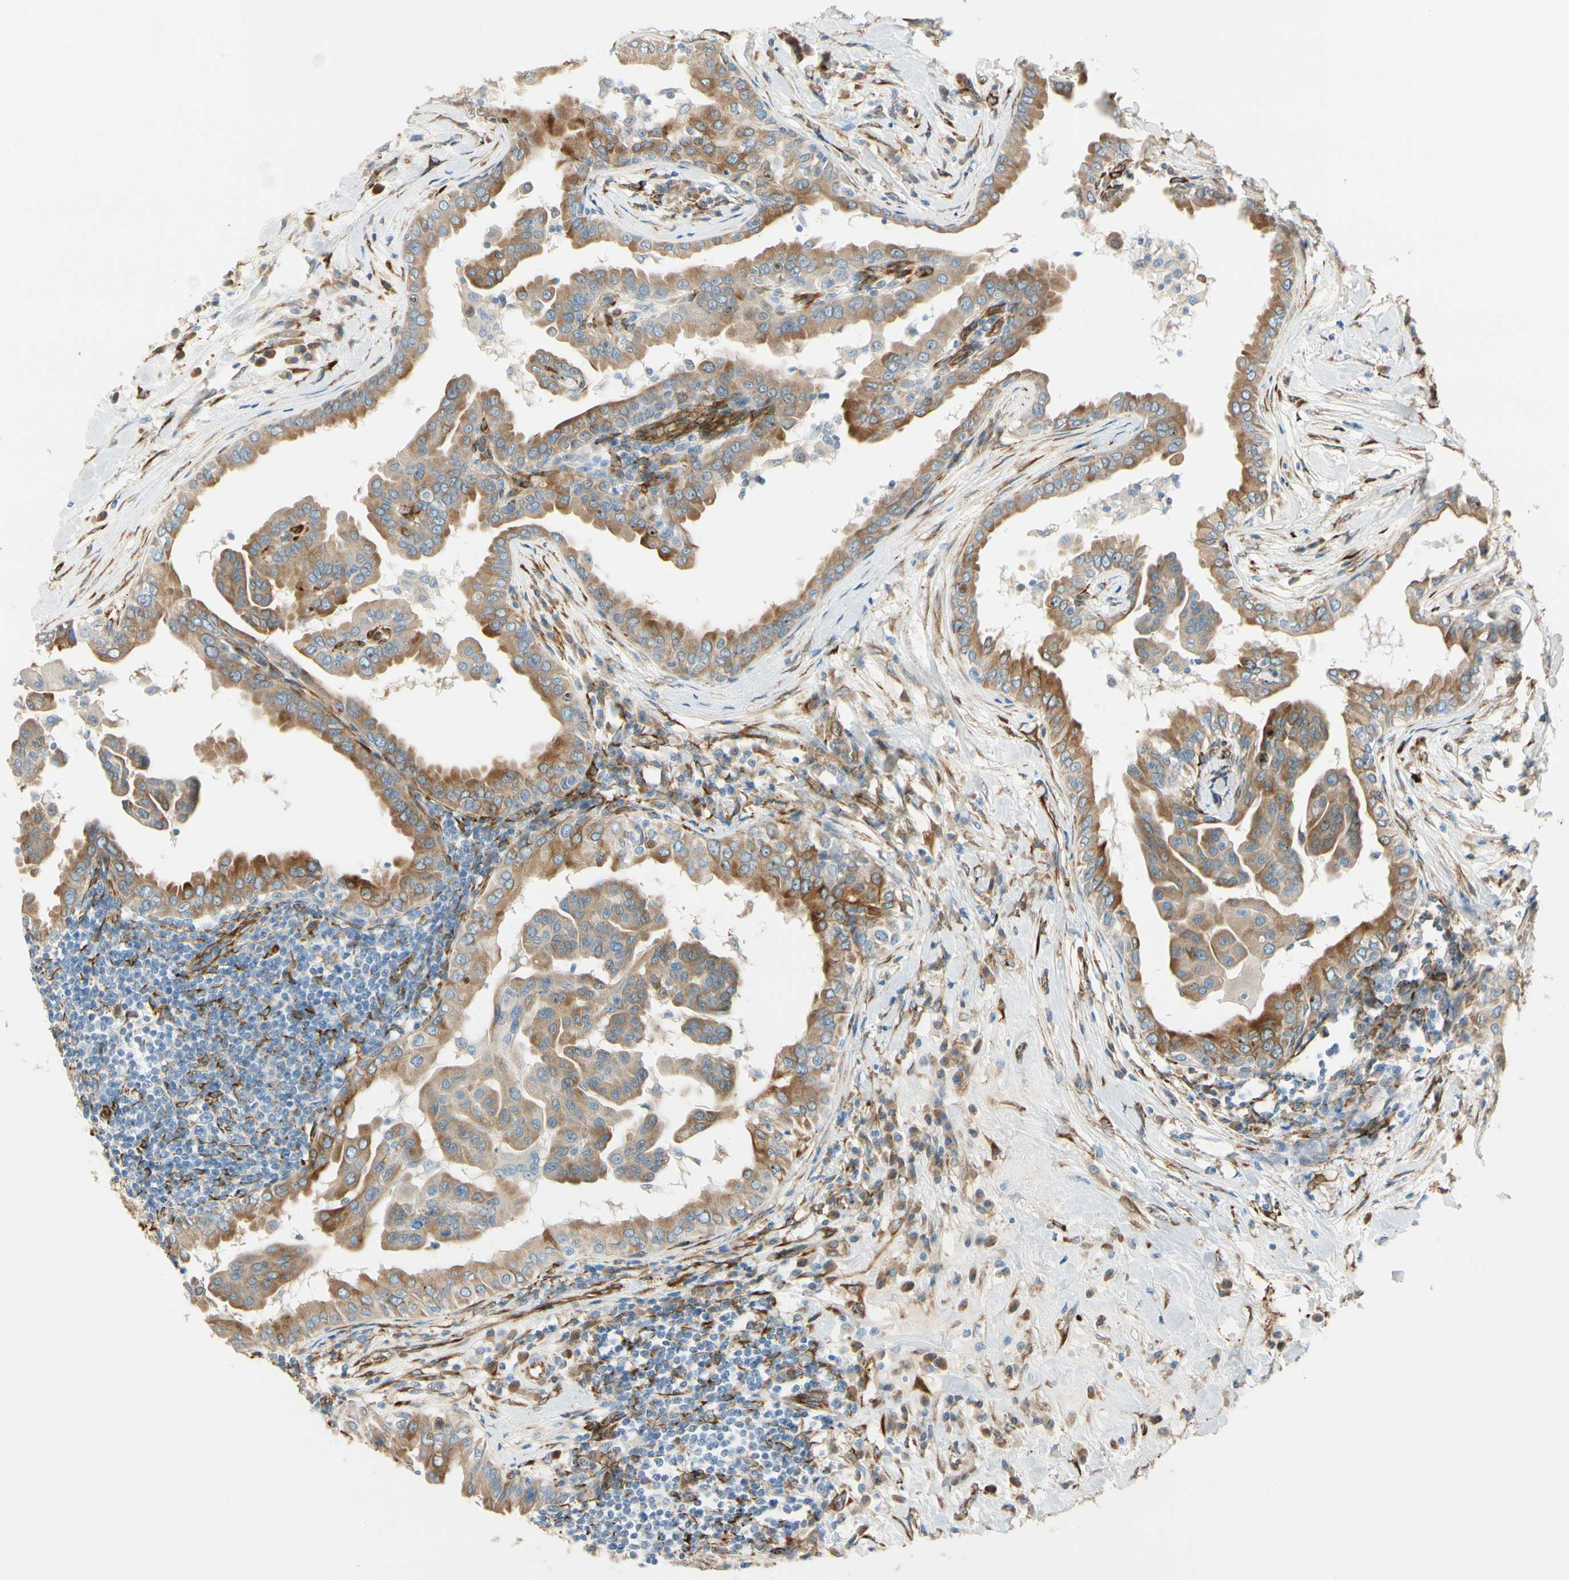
{"staining": {"intensity": "moderate", "quantity": ">75%", "location": "cytoplasmic/membranous"}, "tissue": "thyroid cancer", "cell_type": "Tumor cells", "image_type": "cancer", "snomed": [{"axis": "morphology", "description": "Papillary adenocarcinoma, NOS"}, {"axis": "topography", "description": "Thyroid gland"}], "caption": "This micrograph reveals thyroid papillary adenocarcinoma stained with immunohistochemistry (IHC) to label a protein in brown. The cytoplasmic/membranous of tumor cells show moderate positivity for the protein. Nuclei are counter-stained blue.", "gene": "FKBP7", "patient": {"sex": "male", "age": 33}}